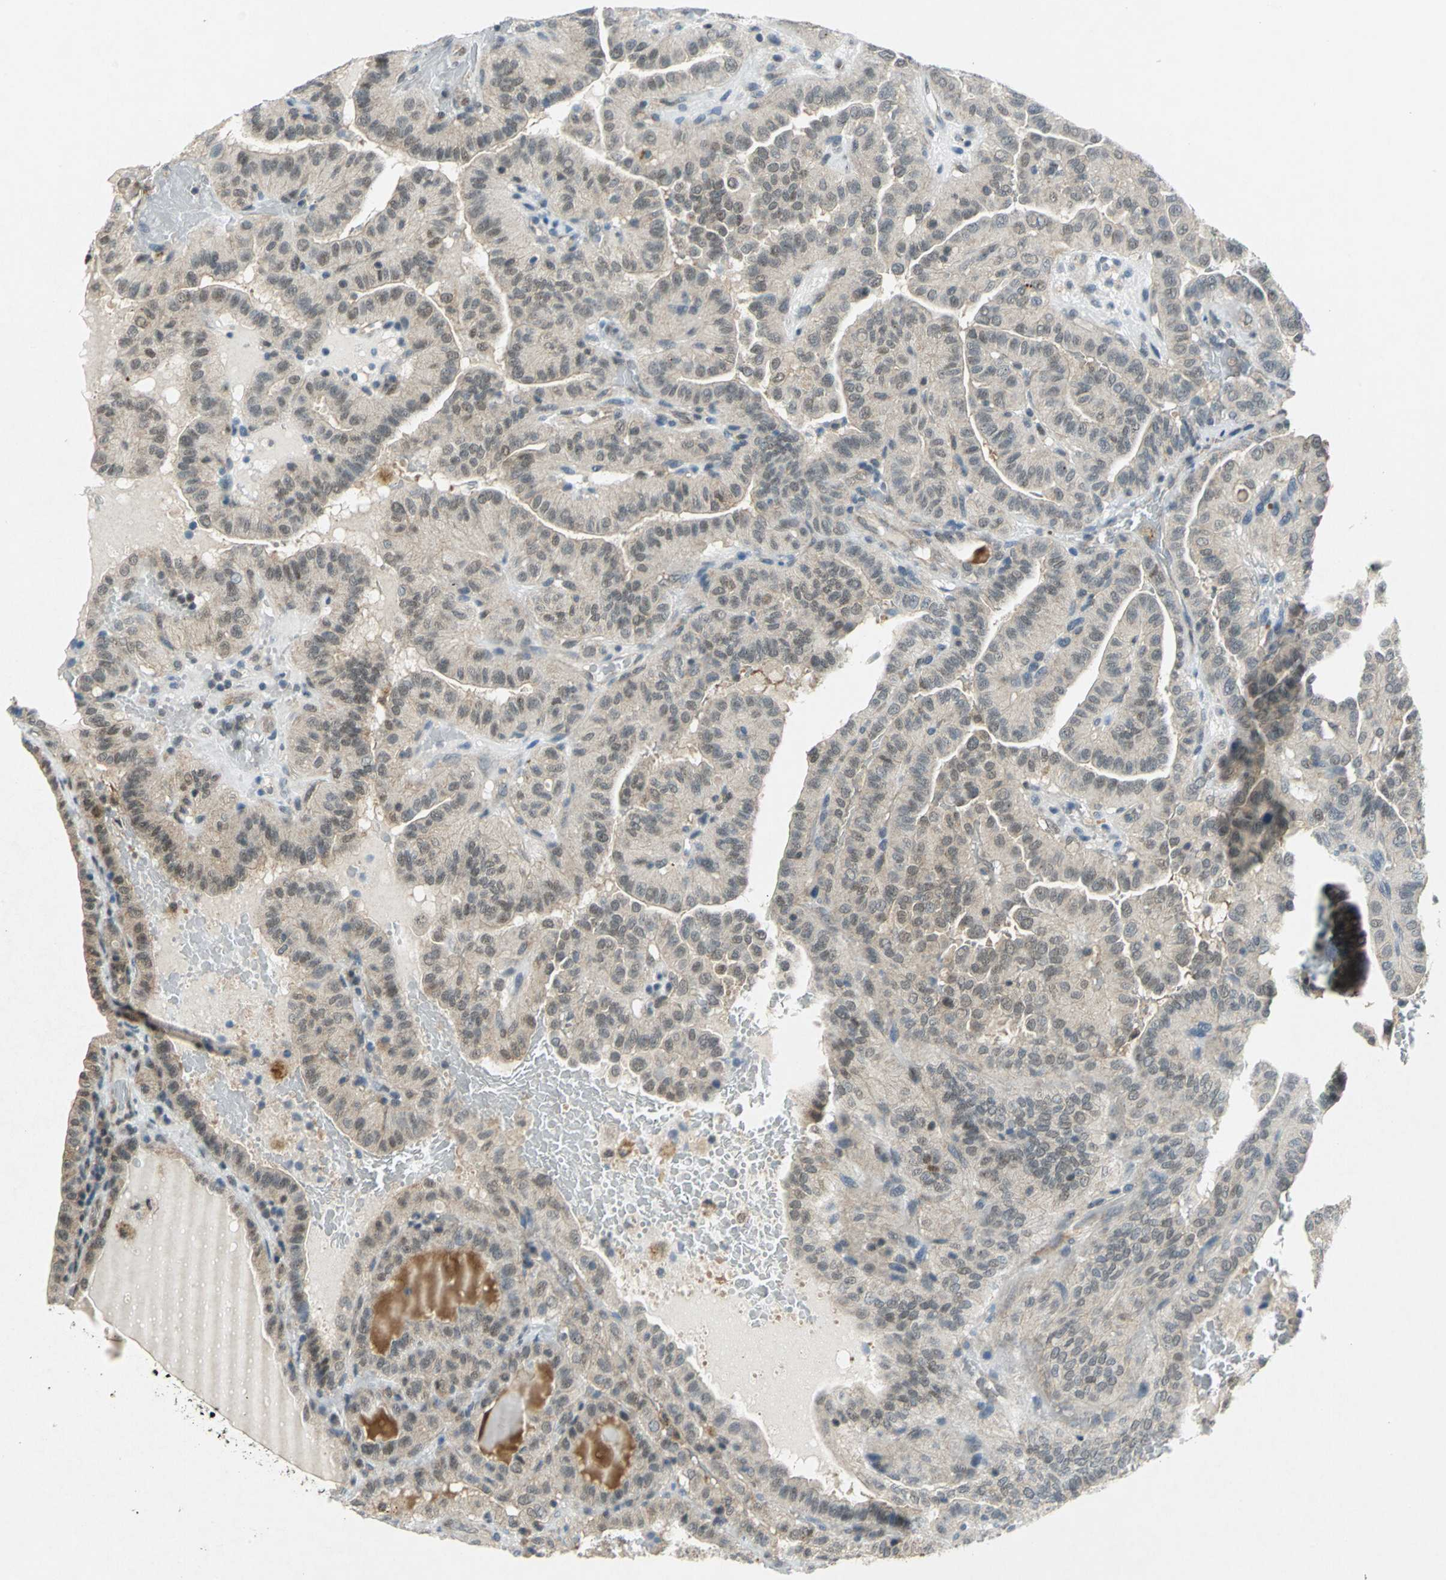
{"staining": {"intensity": "negative", "quantity": "none", "location": "none"}, "tissue": "thyroid cancer", "cell_type": "Tumor cells", "image_type": "cancer", "snomed": [{"axis": "morphology", "description": "Papillary adenocarcinoma, NOS"}, {"axis": "topography", "description": "Thyroid gland"}], "caption": "Immunohistochemistry photomicrograph of thyroid cancer (papillary adenocarcinoma) stained for a protein (brown), which displays no positivity in tumor cells.", "gene": "PIN1", "patient": {"sex": "male", "age": 77}}